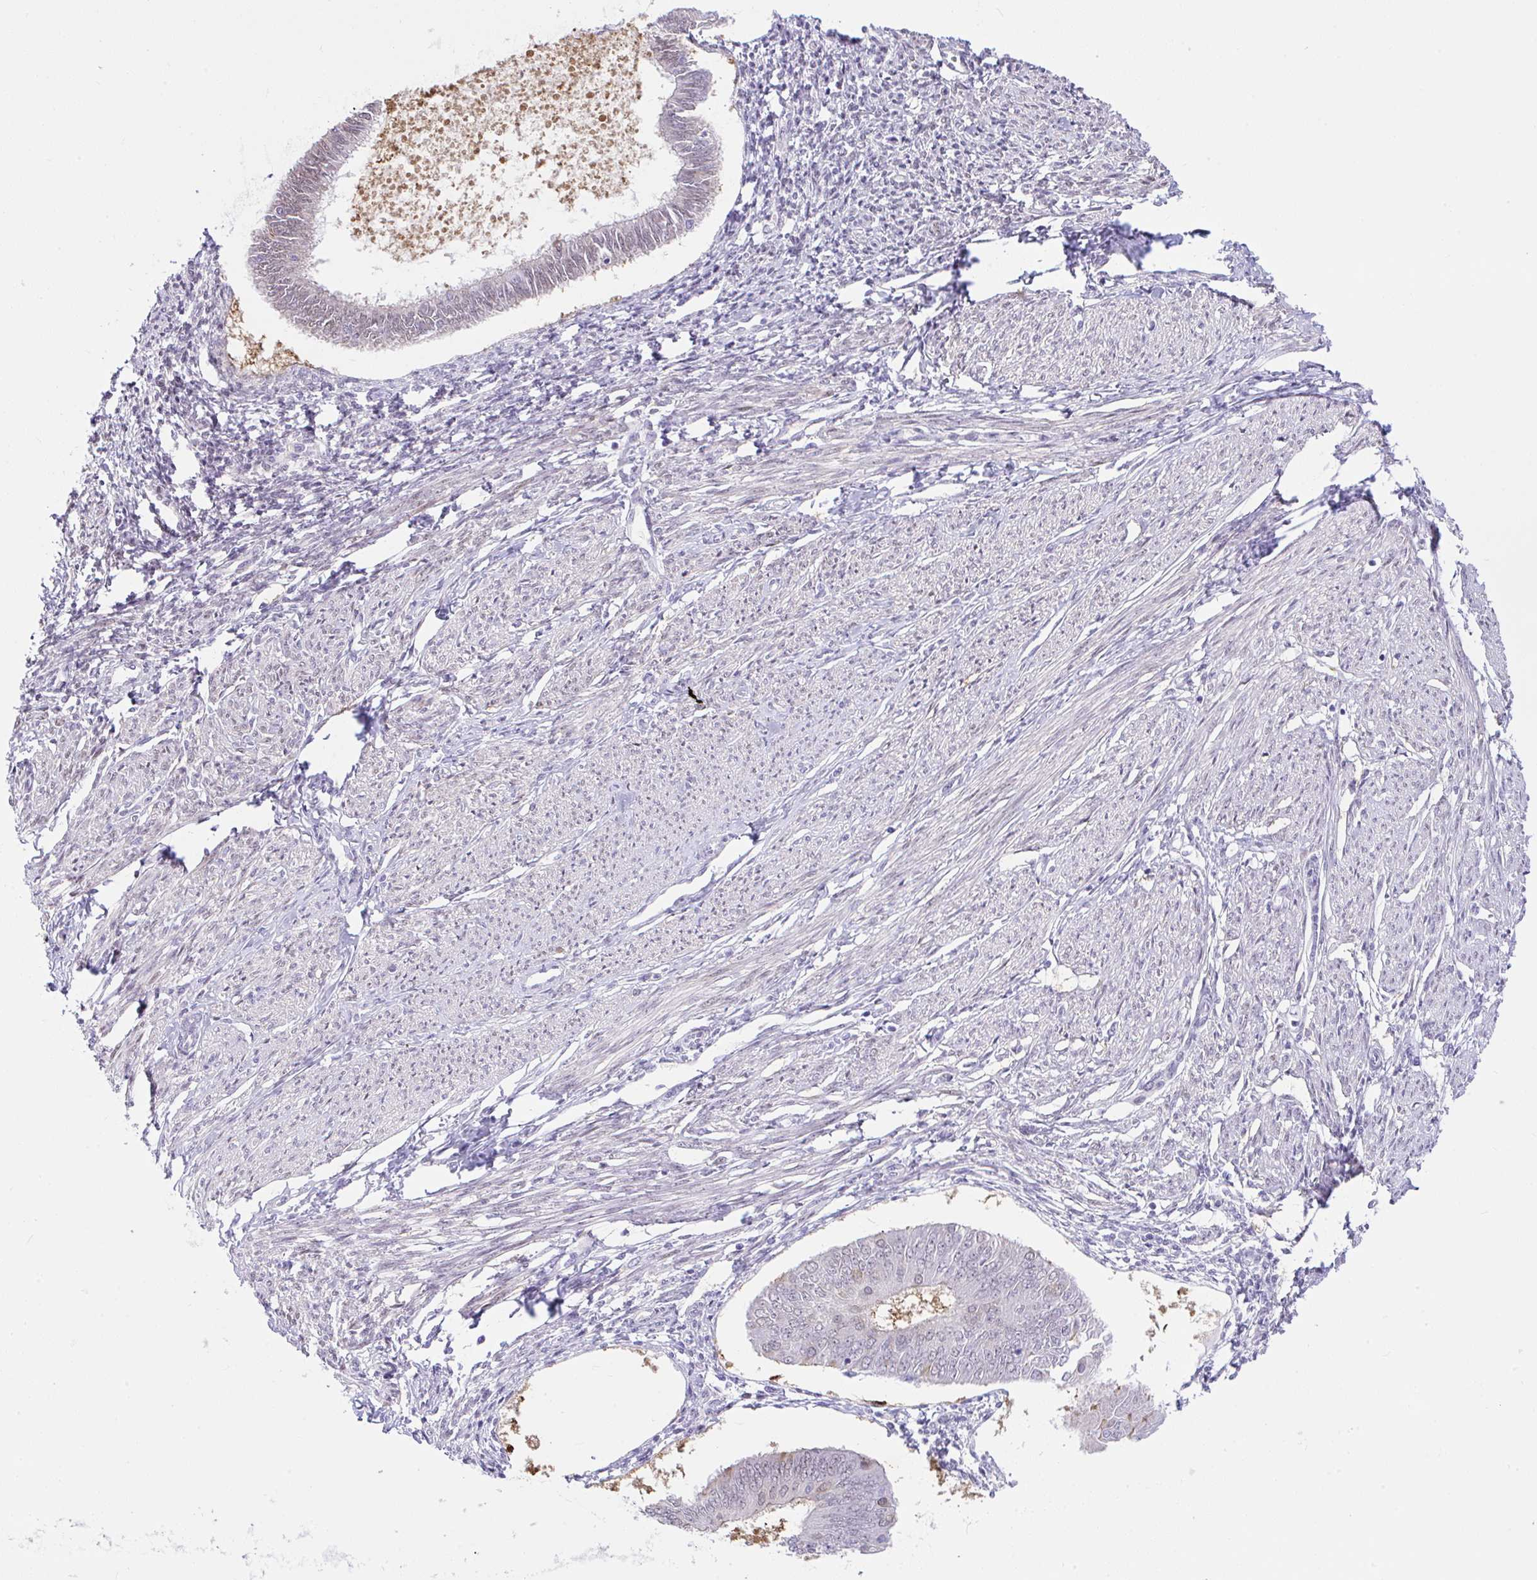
{"staining": {"intensity": "weak", "quantity": "<25%", "location": "cytoplasmic/membranous,nuclear"}, "tissue": "endometrial cancer", "cell_type": "Tumor cells", "image_type": "cancer", "snomed": [{"axis": "morphology", "description": "Adenocarcinoma, NOS"}, {"axis": "topography", "description": "Endometrium"}], "caption": "Immunohistochemistry (IHC) of adenocarcinoma (endometrial) exhibits no expression in tumor cells. (IHC, brightfield microscopy, high magnification).", "gene": "ZNF485", "patient": {"sex": "female", "age": 58}}